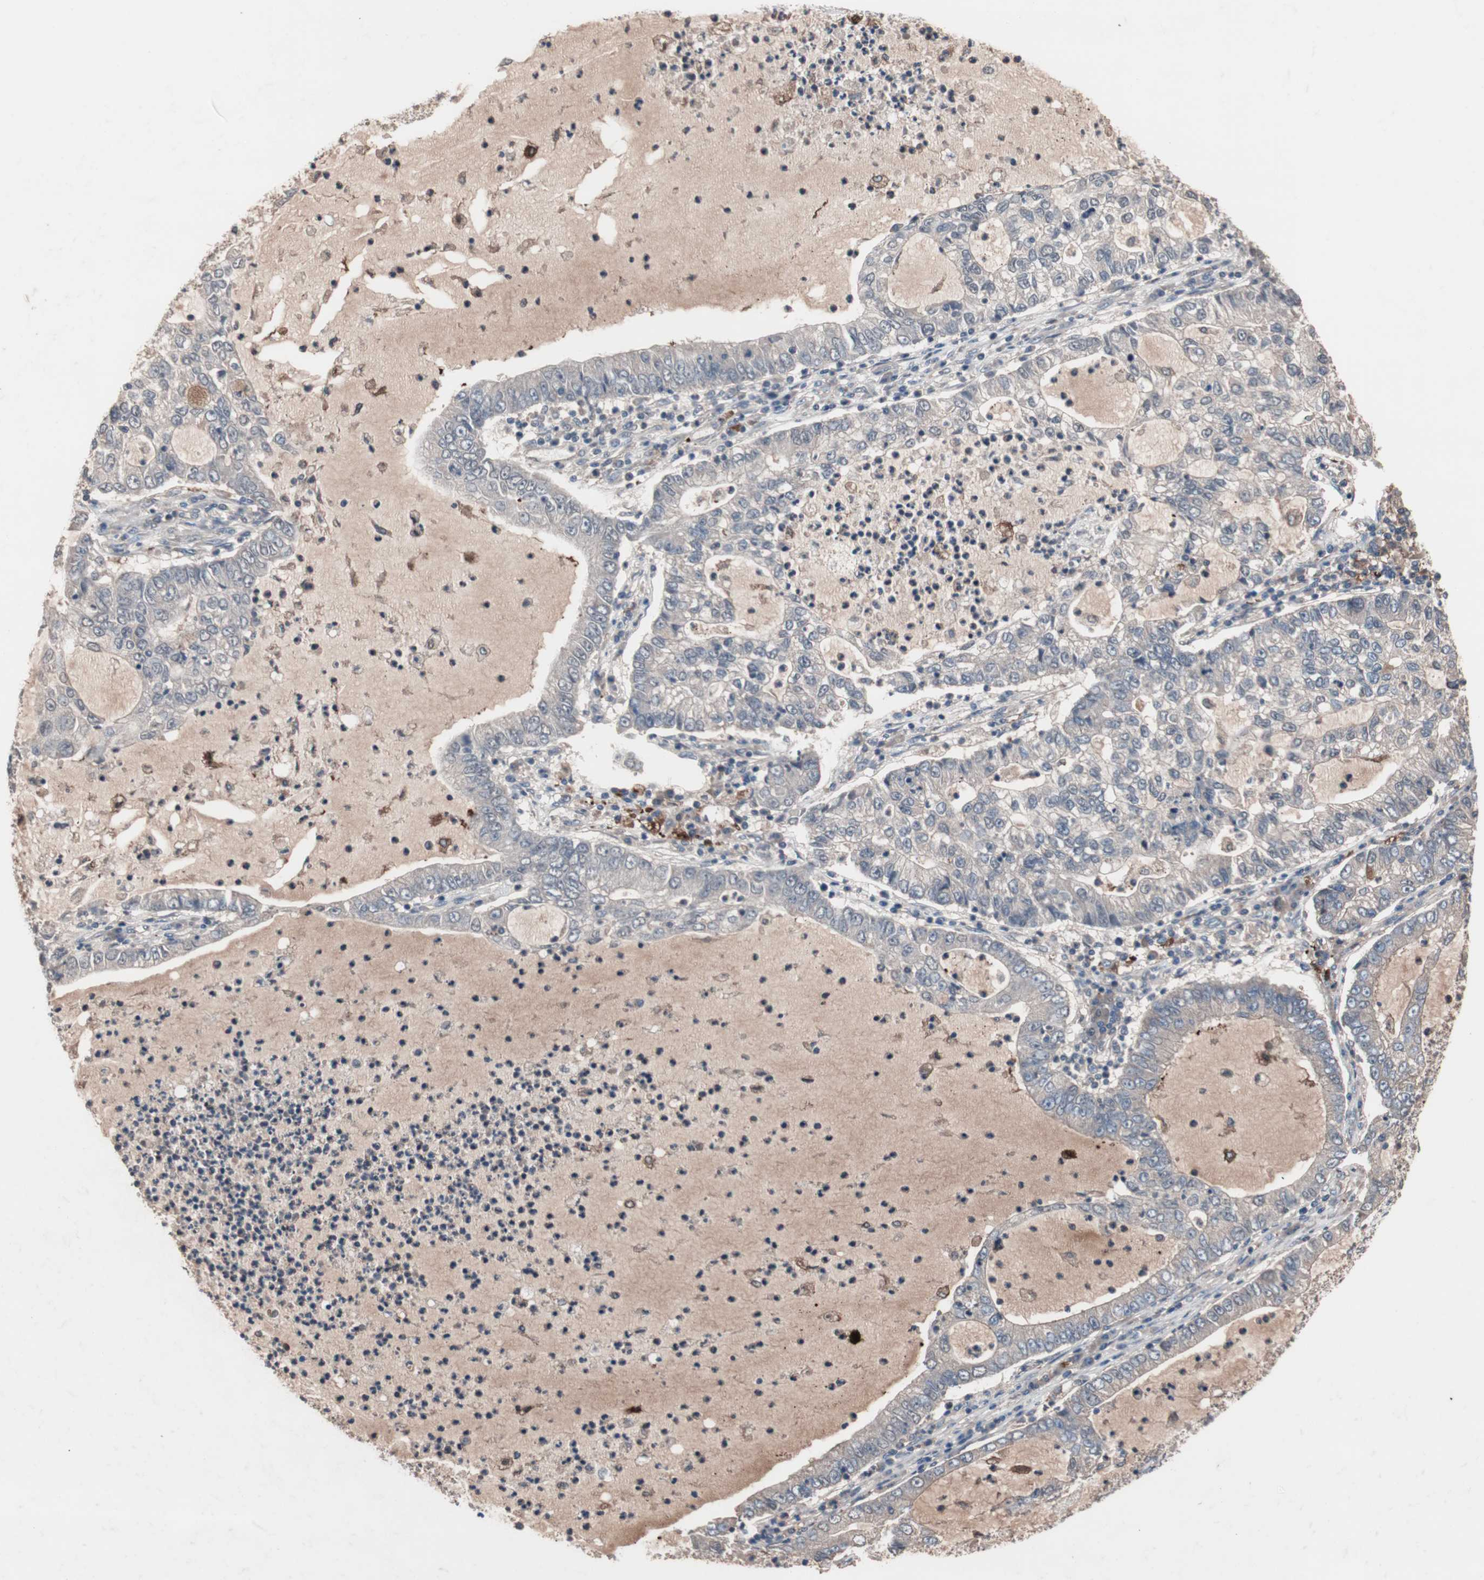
{"staining": {"intensity": "negative", "quantity": "none", "location": "none"}, "tissue": "lung cancer", "cell_type": "Tumor cells", "image_type": "cancer", "snomed": [{"axis": "morphology", "description": "Adenocarcinoma, NOS"}, {"axis": "topography", "description": "Lung"}], "caption": "The histopathology image displays no significant expression in tumor cells of lung cancer.", "gene": "ATG7", "patient": {"sex": "female", "age": 51}}